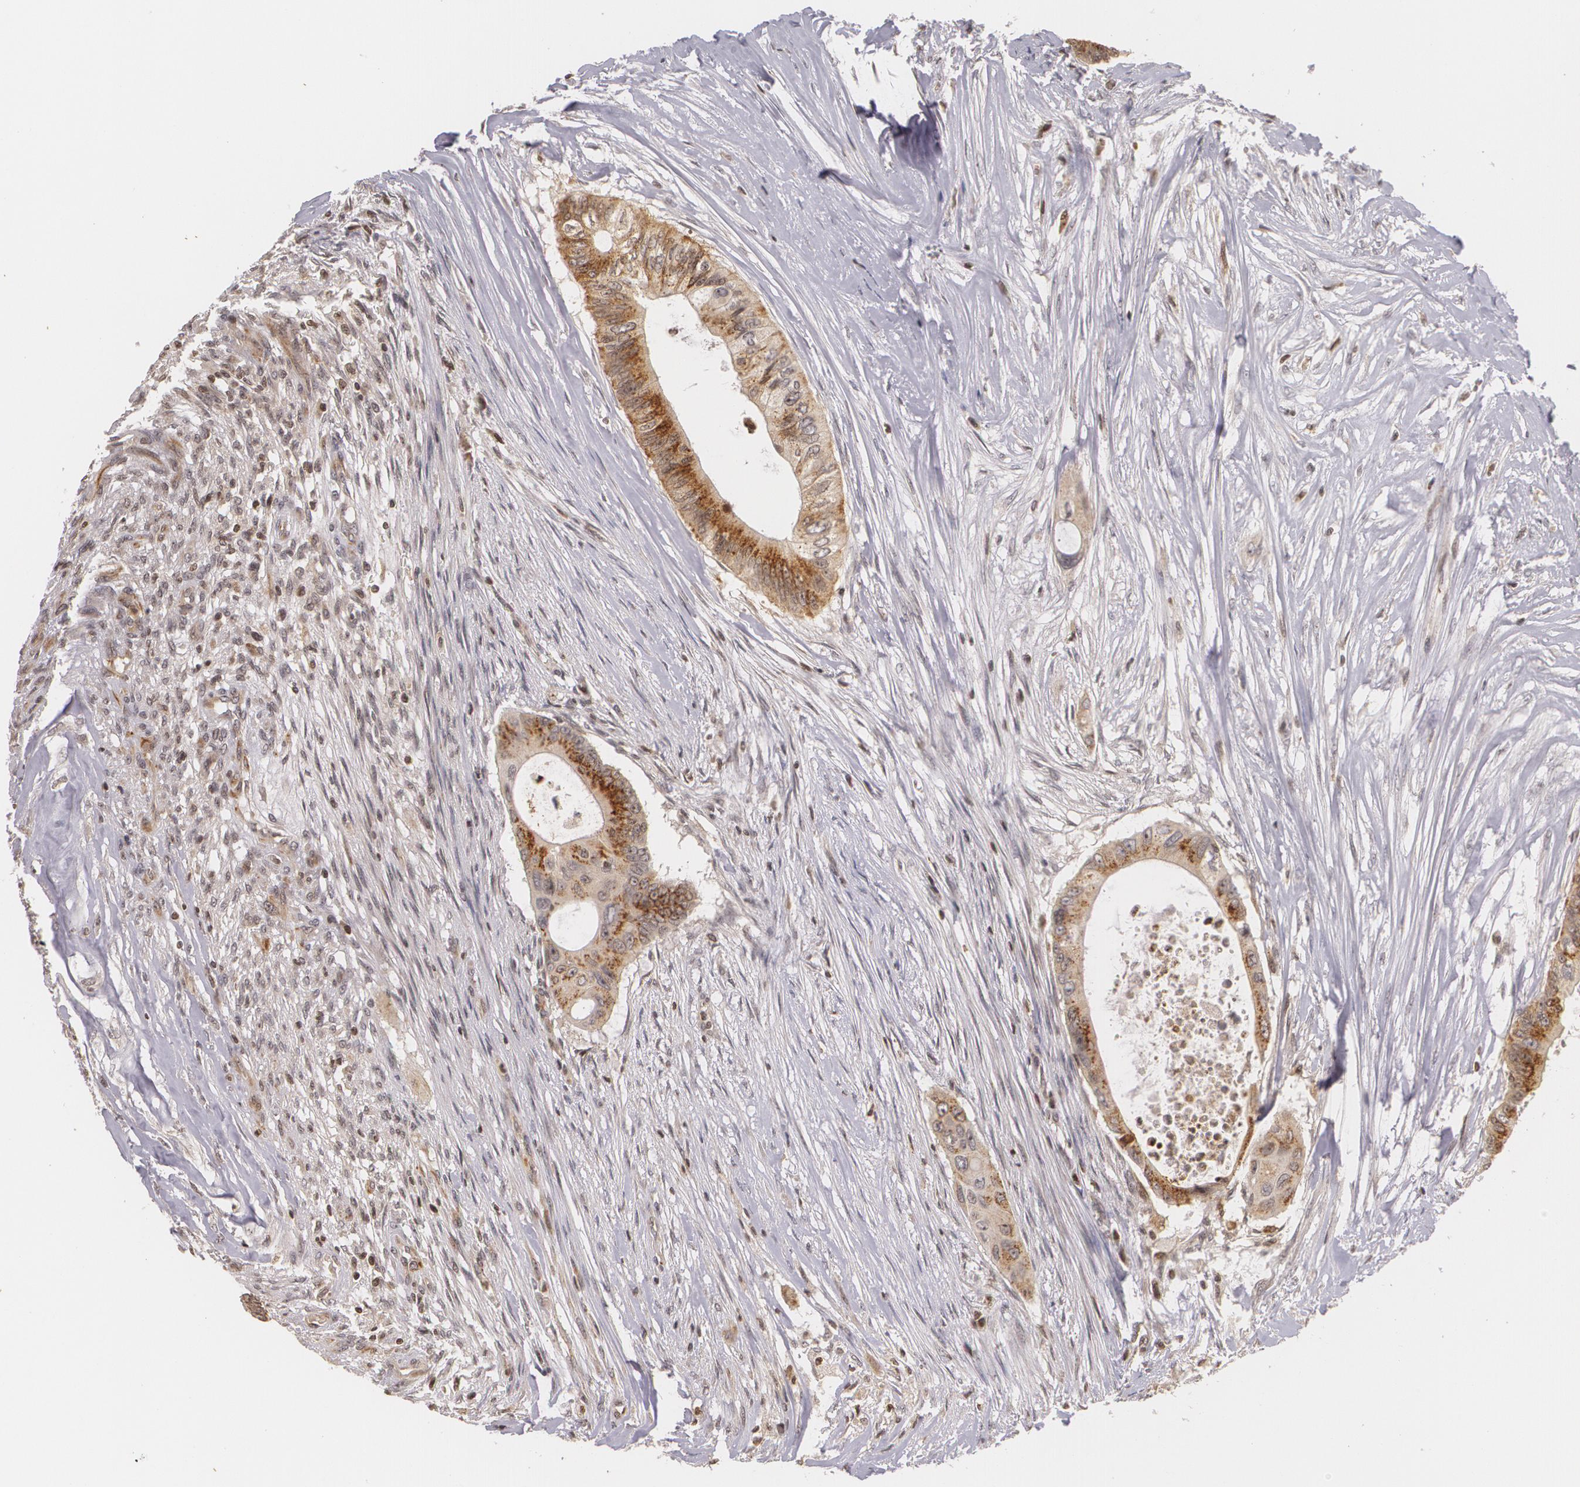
{"staining": {"intensity": "moderate", "quantity": ">75%", "location": "cytoplasmic/membranous"}, "tissue": "colorectal cancer", "cell_type": "Tumor cells", "image_type": "cancer", "snomed": [{"axis": "morphology", "description": "Adenocarcinoma, NOS"}, {"axis": "topography", "description": "Colon"}], "caption": "IHC of human adenocarcinoma (colorectal) reveals medium levels of moderate cytoplasmic/membranous positivity in approximately >75% of tumor cells.", "gene": "VAV3", "patient": {"sex": "male", "age": 65}}